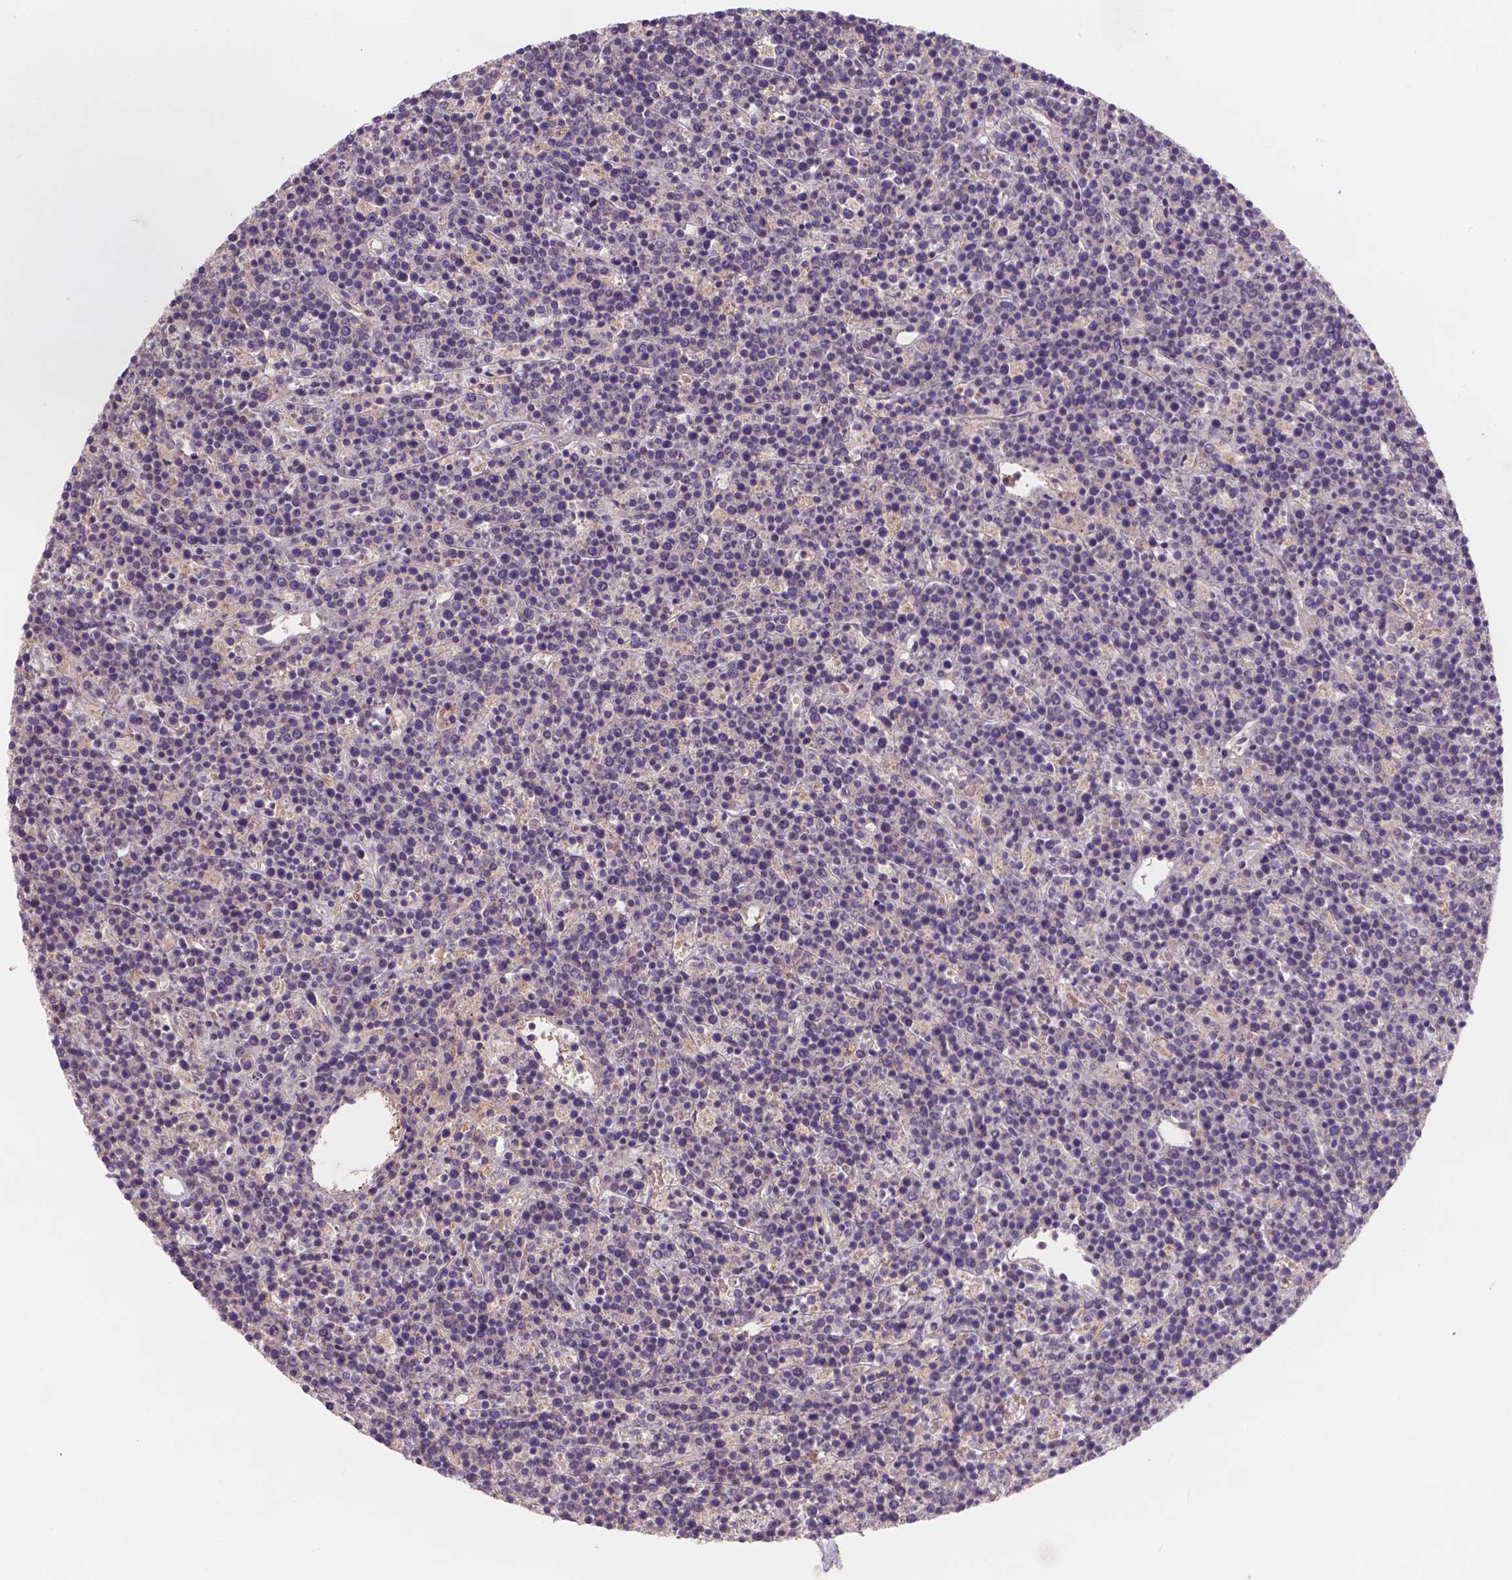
{"staining": {"intensity": "negative", "quantity": "none", "location": "none"}, "tissue": "lymphoma", "cell_type": "Tumor cells", "image_type": "cancer", "snomed": [{"axis": "morphology", "description": "Malignant lymphoma, non-Hodgkin's type, High grade"}, {"axis": "topography", "description": "Ovary"}], "caption": "Immunohistochemical staining of human high-grade malignant lymphoma, non-Hodgkin's type displays no significant expression in tumor cells.", "gene": "CDK10", "patient": {"sex": "female", "age": 56}}